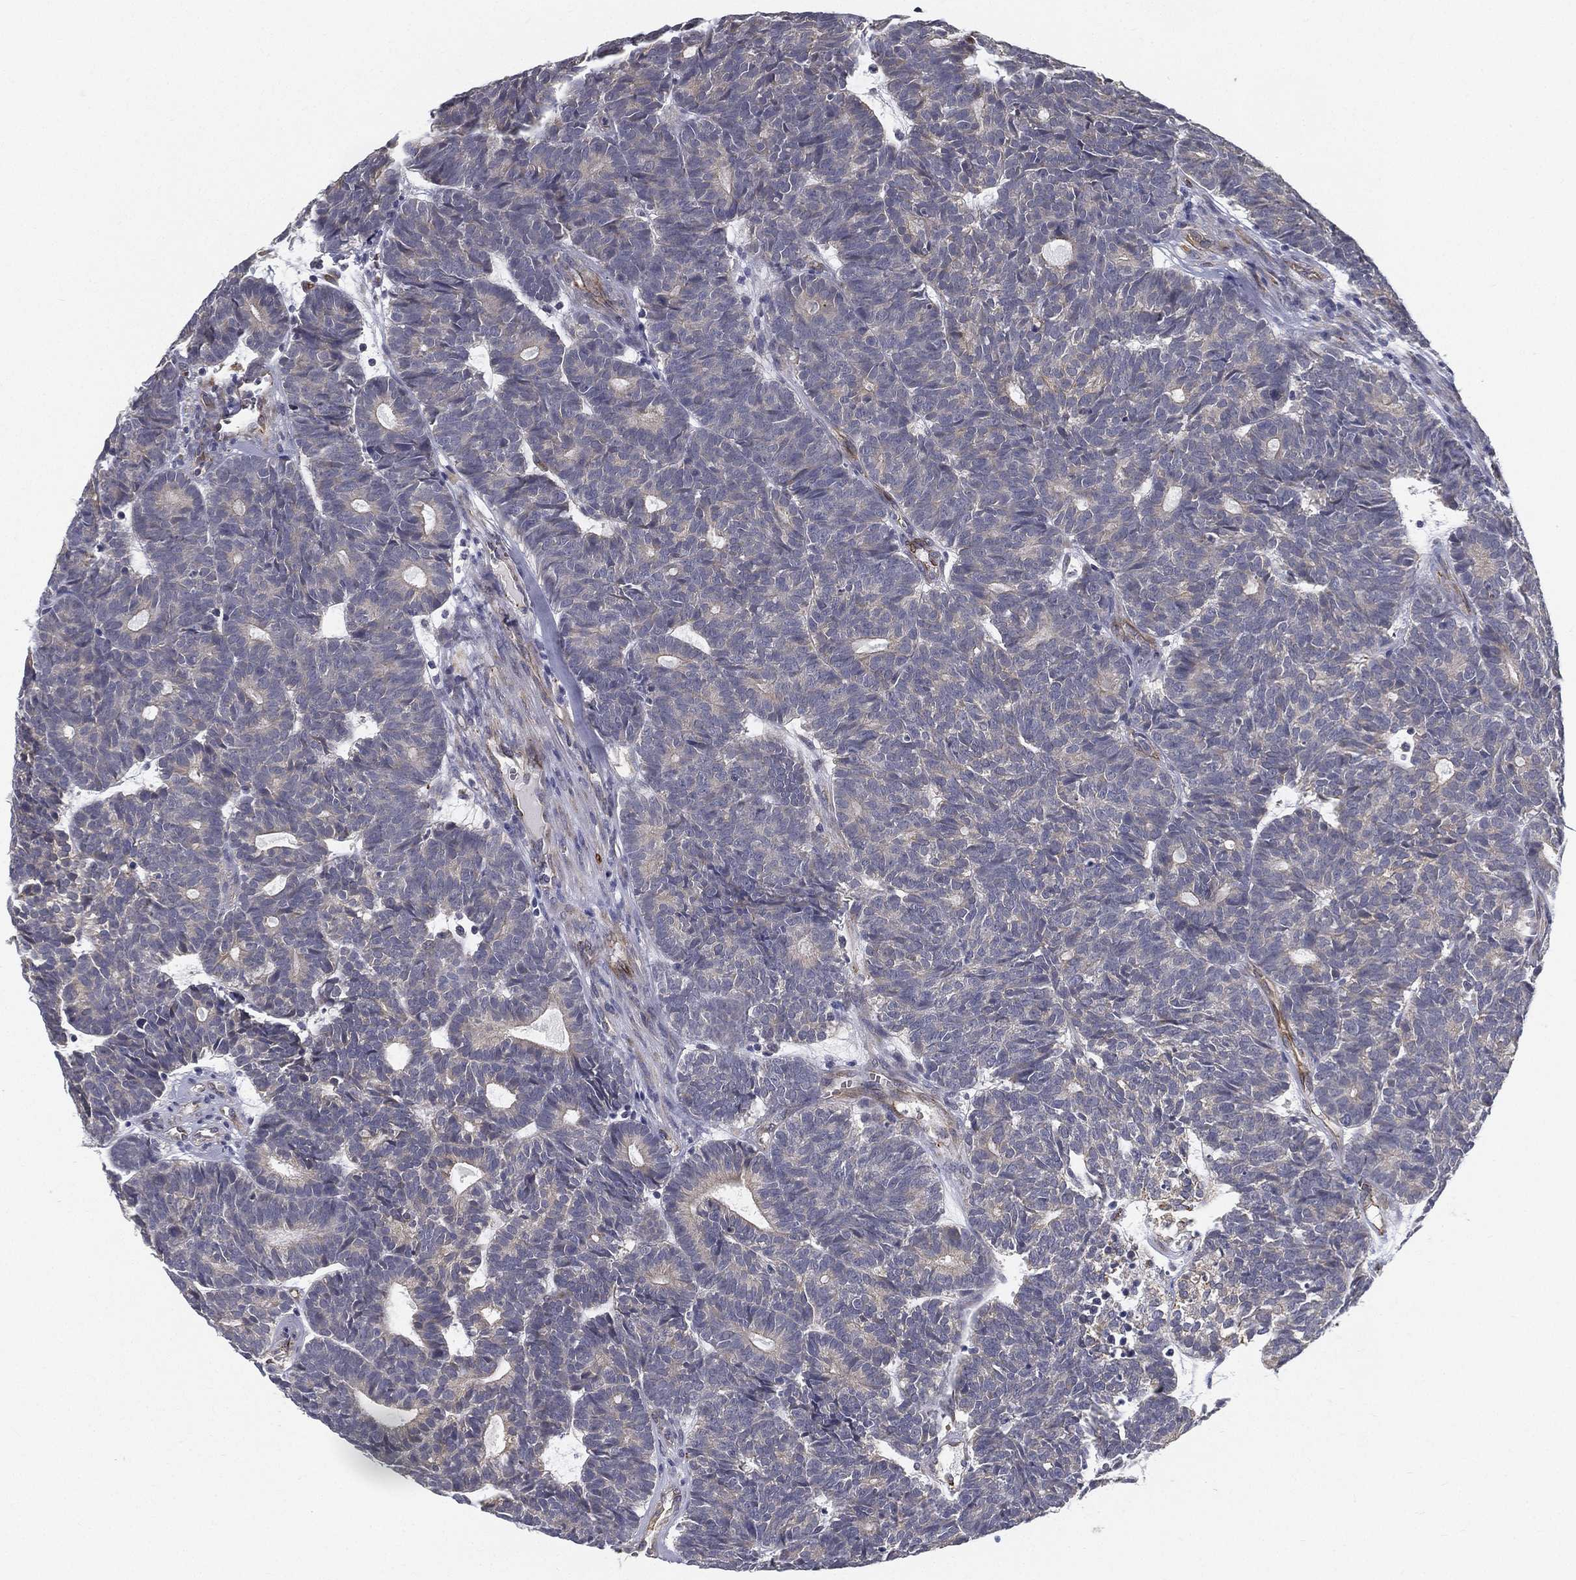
{"staining": {"intensity": "negative", "quantity": "none", "location": "none"}, "tissue": "head and neck cancer", "cell_type": "Tumor cells", "image_type": "cancer", "snomed": [{"axis": "morphology", "description": "Adenocarcinoma, NOS"}, {"axis": "topography", "description": "Head-Neck"}], "caption": "Tumor cells show no significant protein expression in head and neck adenocarcinoma.", "gene": "LRRC56", "patient": {"sex": "female", "age": 81}}